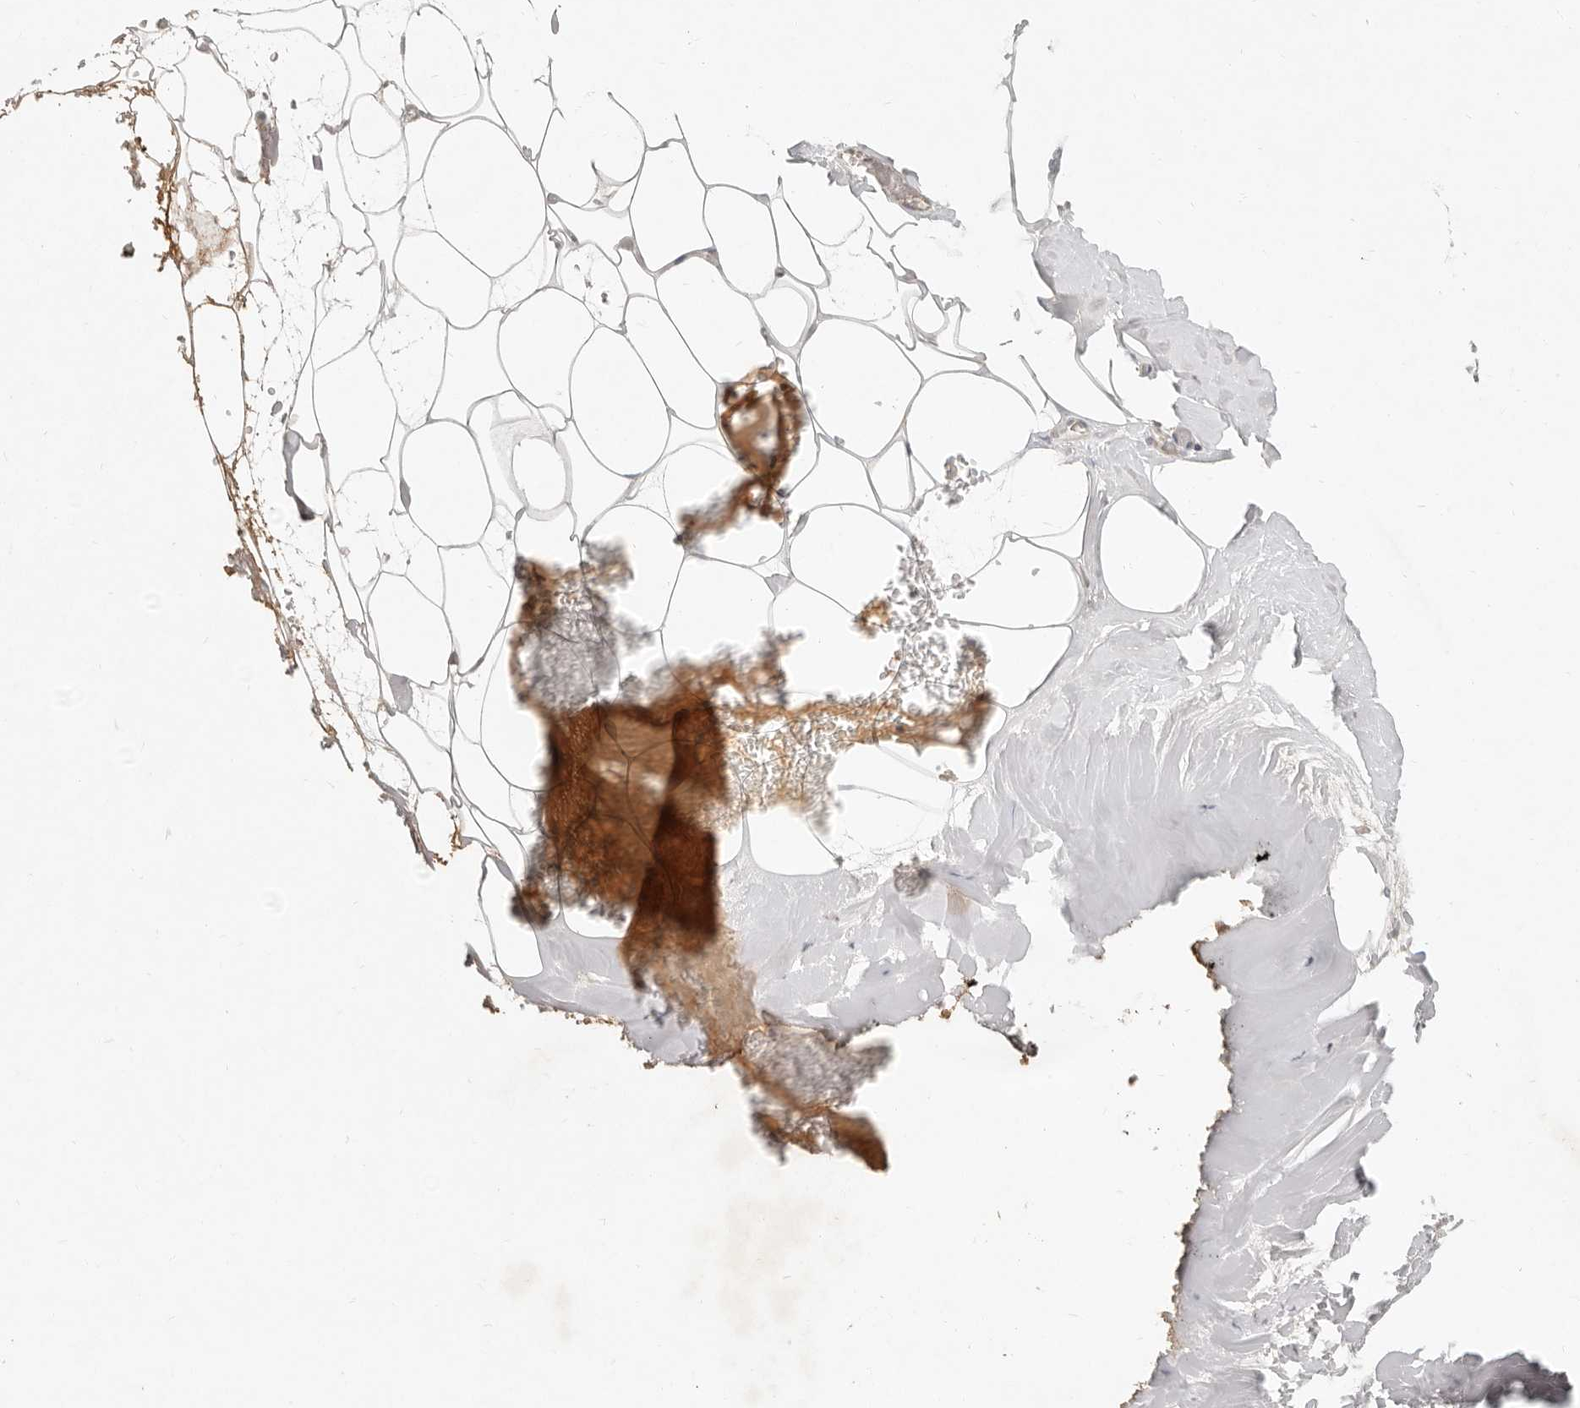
{"staining": {"intensity": "weak", "quantity": "25%-75%", "location": "cytoplasmic/membranous"}, "tissue": "adipose tissue", "cell_type": "Adipocytes", "image_type": "normal", "snomed": [{"axis": "morphology", "description": "Normal tissue, NOS"}, {"axis": "morphology", "description": "Fibrosis, NOS"}, {"axis": "topography", "description": "Breast"}, {"axis": "topography", "description": "Adipose tissue"}], "caption": "Protein expression analysis of normal human adipose tissue reveals weak cytoplasmic/membranous expression in about 25%-75% of adipocytes. Nuclei are stained in blue.", "gene": "ARHGEF10L", "patient": {"sex": "female", "age": 39}}